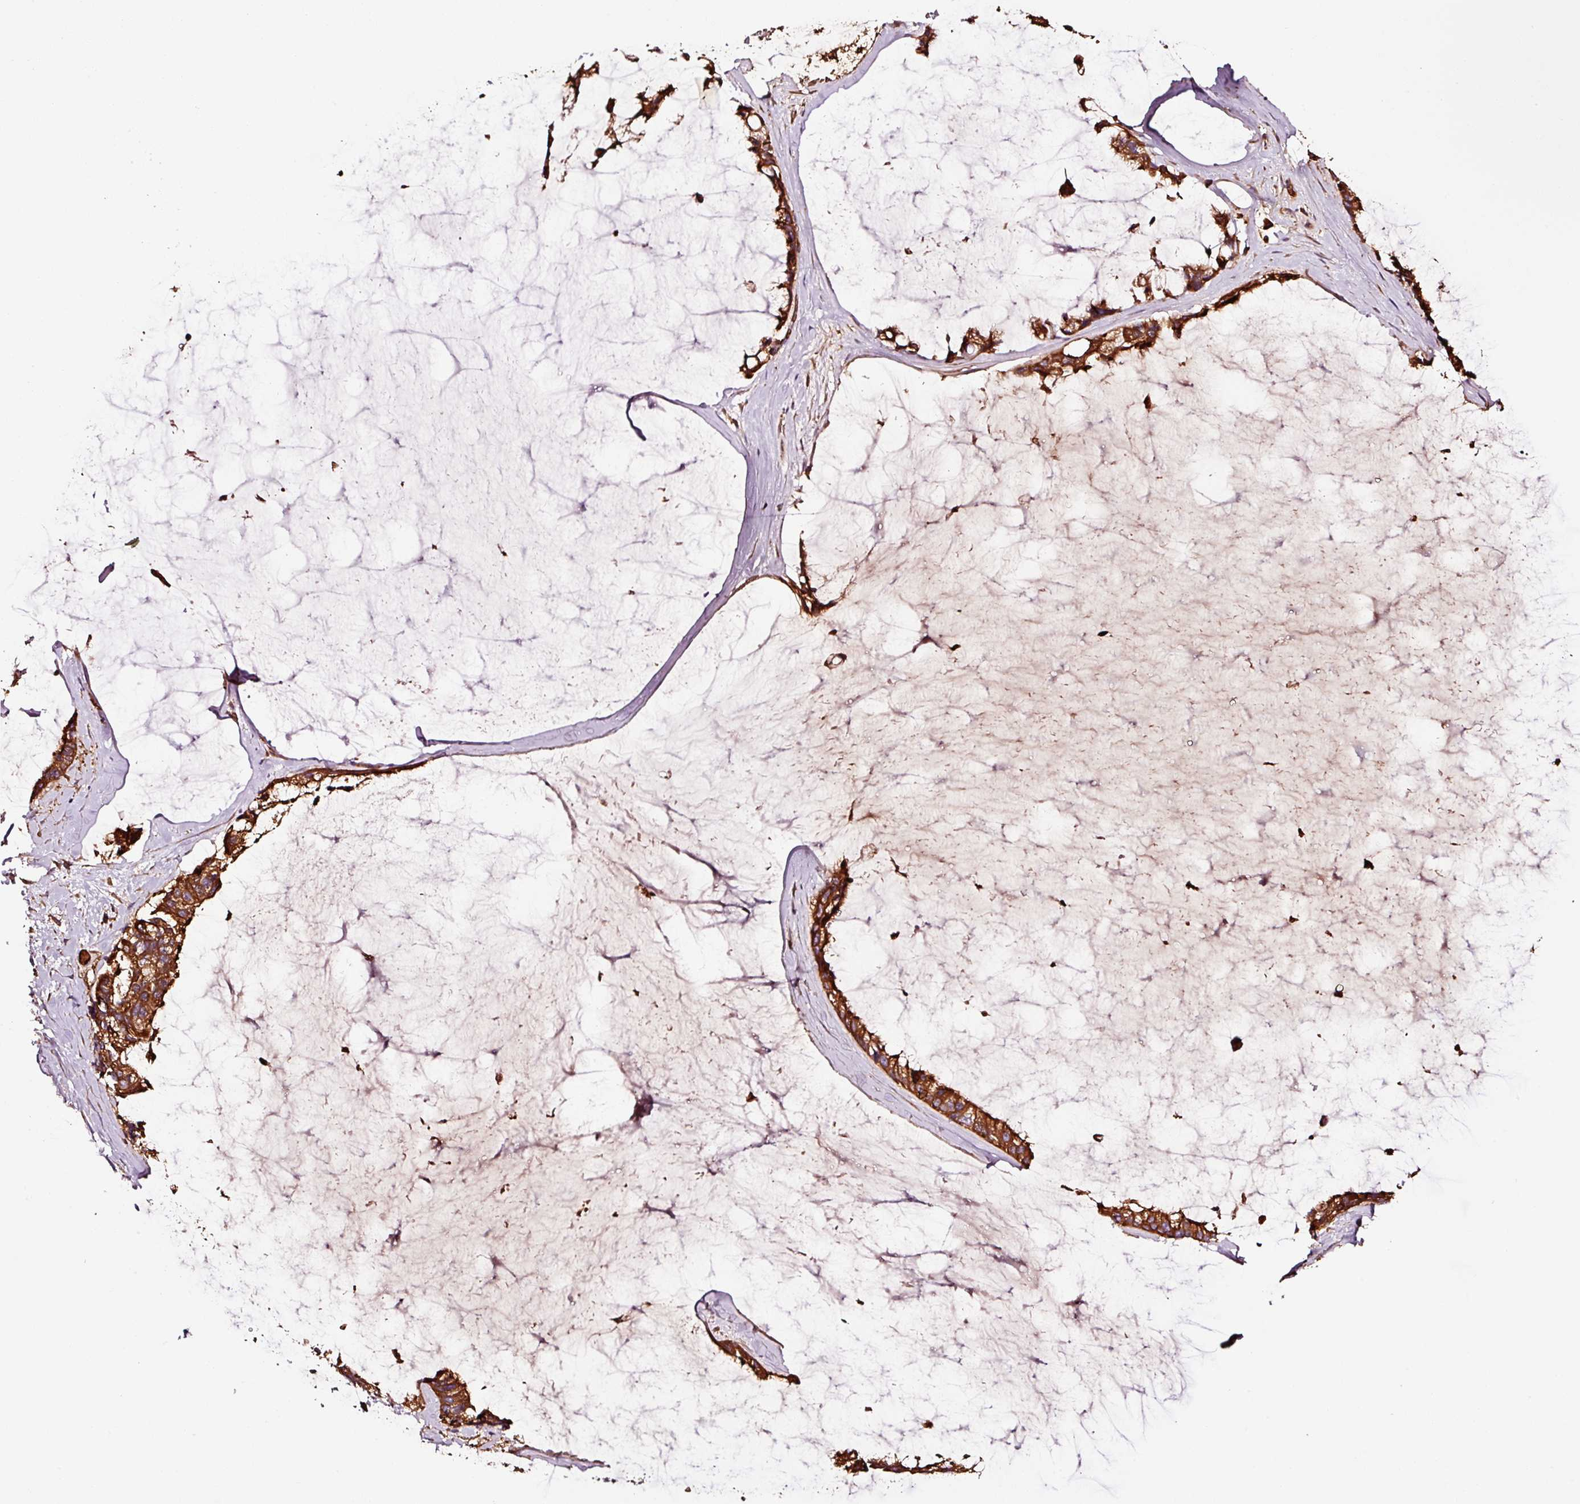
{"staining": {"intensity": "strong", "quantity": ">75%", "location": "cytoplasmic/membranous"}, "tissue": "ovarian cancer", "cell_type": "Tumor cells", "image_type": "cancer", "snomed": [{"axis": "morphology", "description": "Cystadenocarcinoma, mucinous, NOS"}, {"axis": "topography", "description": "Ovary"}], "caption": "Protein expression by IHC reveals strong cytoplasmic/membranous staining in approximately >75% of tumor cells in mucinous cystadenocarcinoma (ovarian).", "gene": "PGLYRP2", "patient": {"sex": "female", "age": 39}}